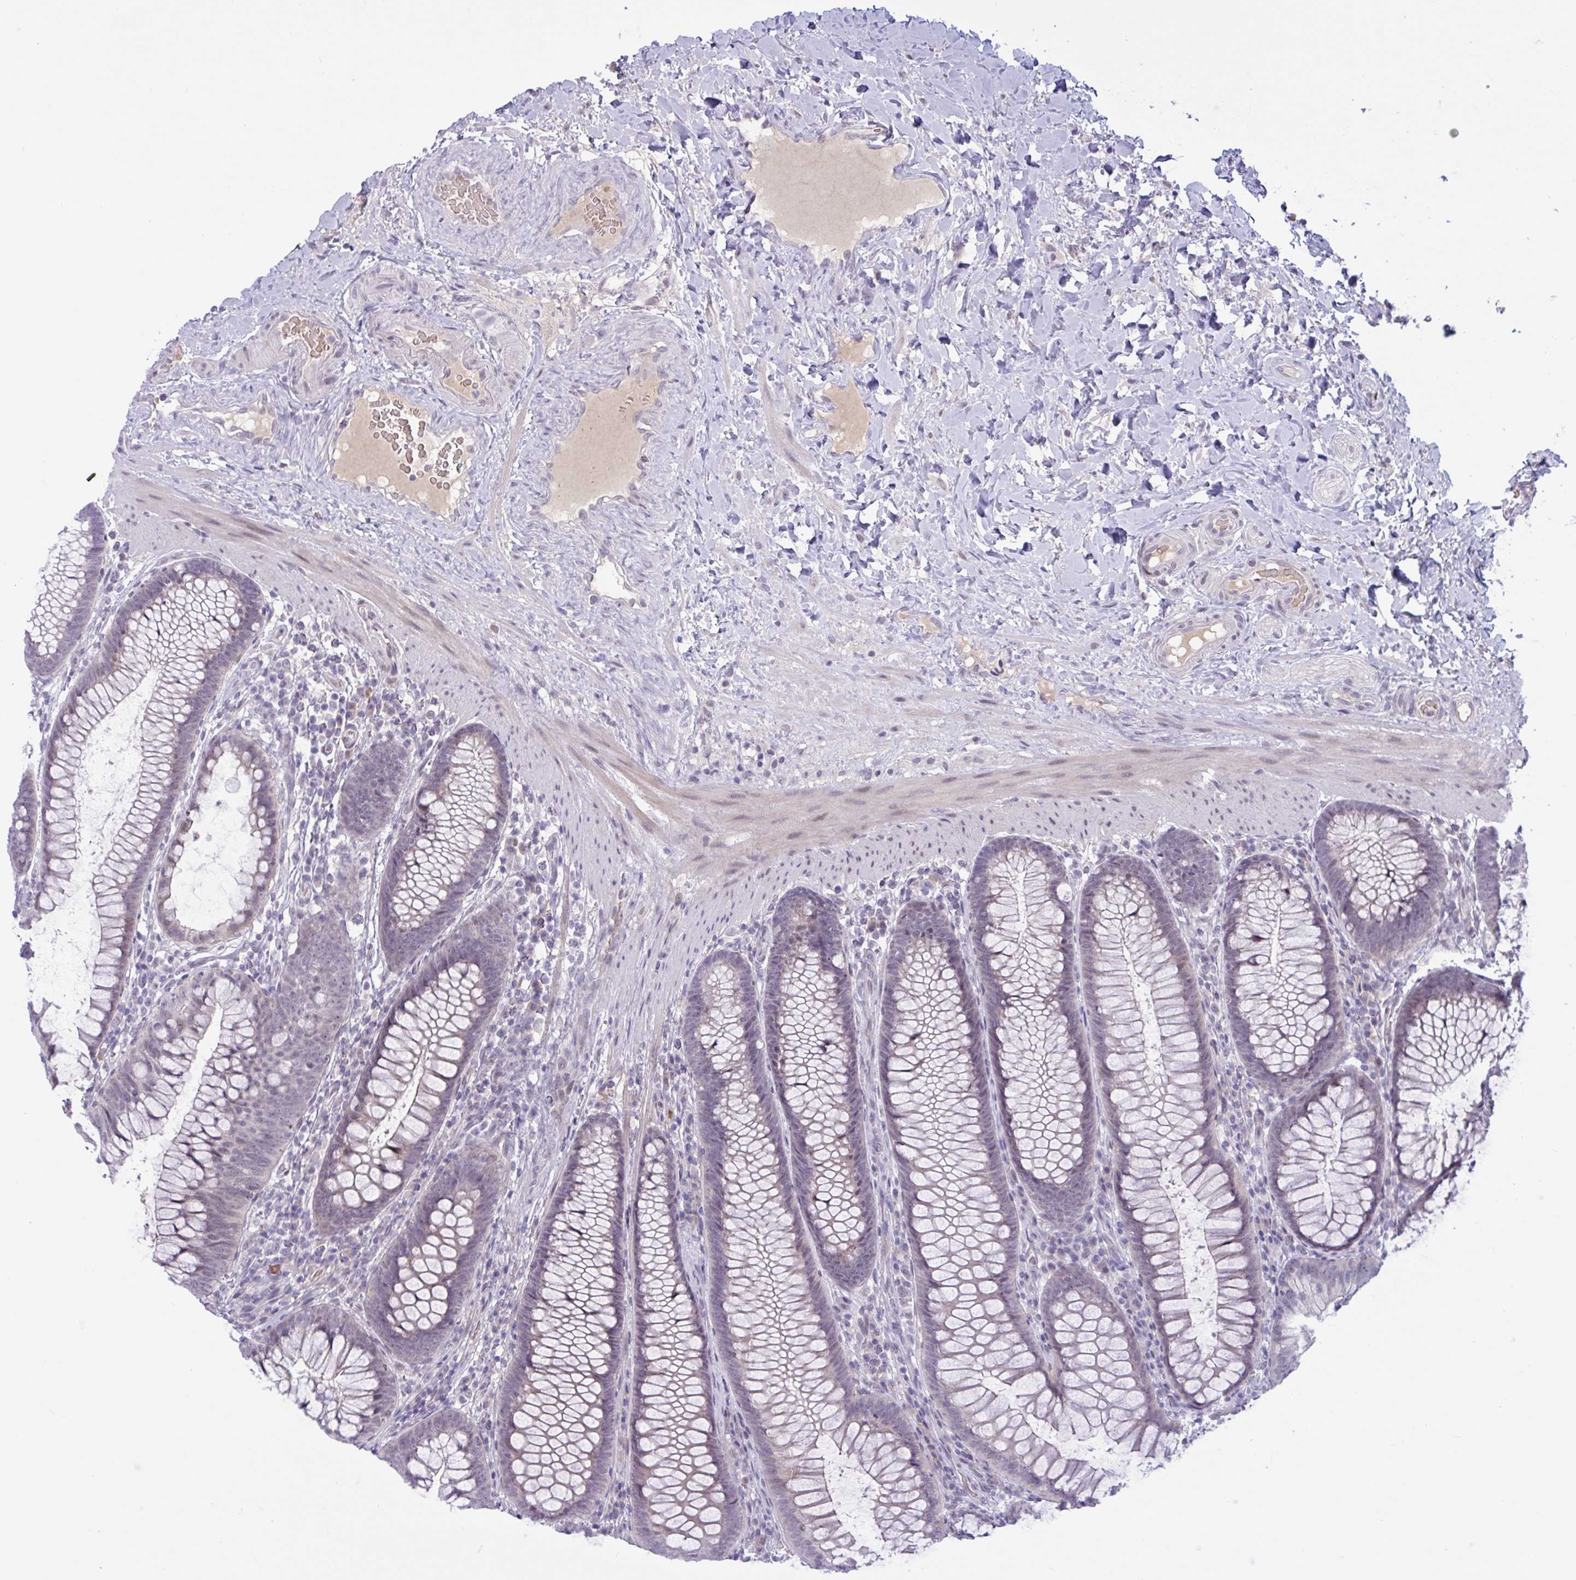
{"staining": {"intensity": "negative", "quantity": "none", "location": "none"}, "tissue": "colon", "cell_type": "Endothelial cells", "image_type": "normal", "snomed": [{"axis": "morphology", "description": "Normal tissue, NOS"}, {"axis": "morphology", "description": "Adenoma, NOS"}, {"axis": "topography", "description": "Soft tissue"}, {"axis": "topography", "description": "Colon"}], "caption": "This is an immunohistochemistry (IHC) micrograph of benign colon. There is no staining in endothelial cells.", "gene": "CNGB3", "patient": {"sex": "male", "age": 47}}